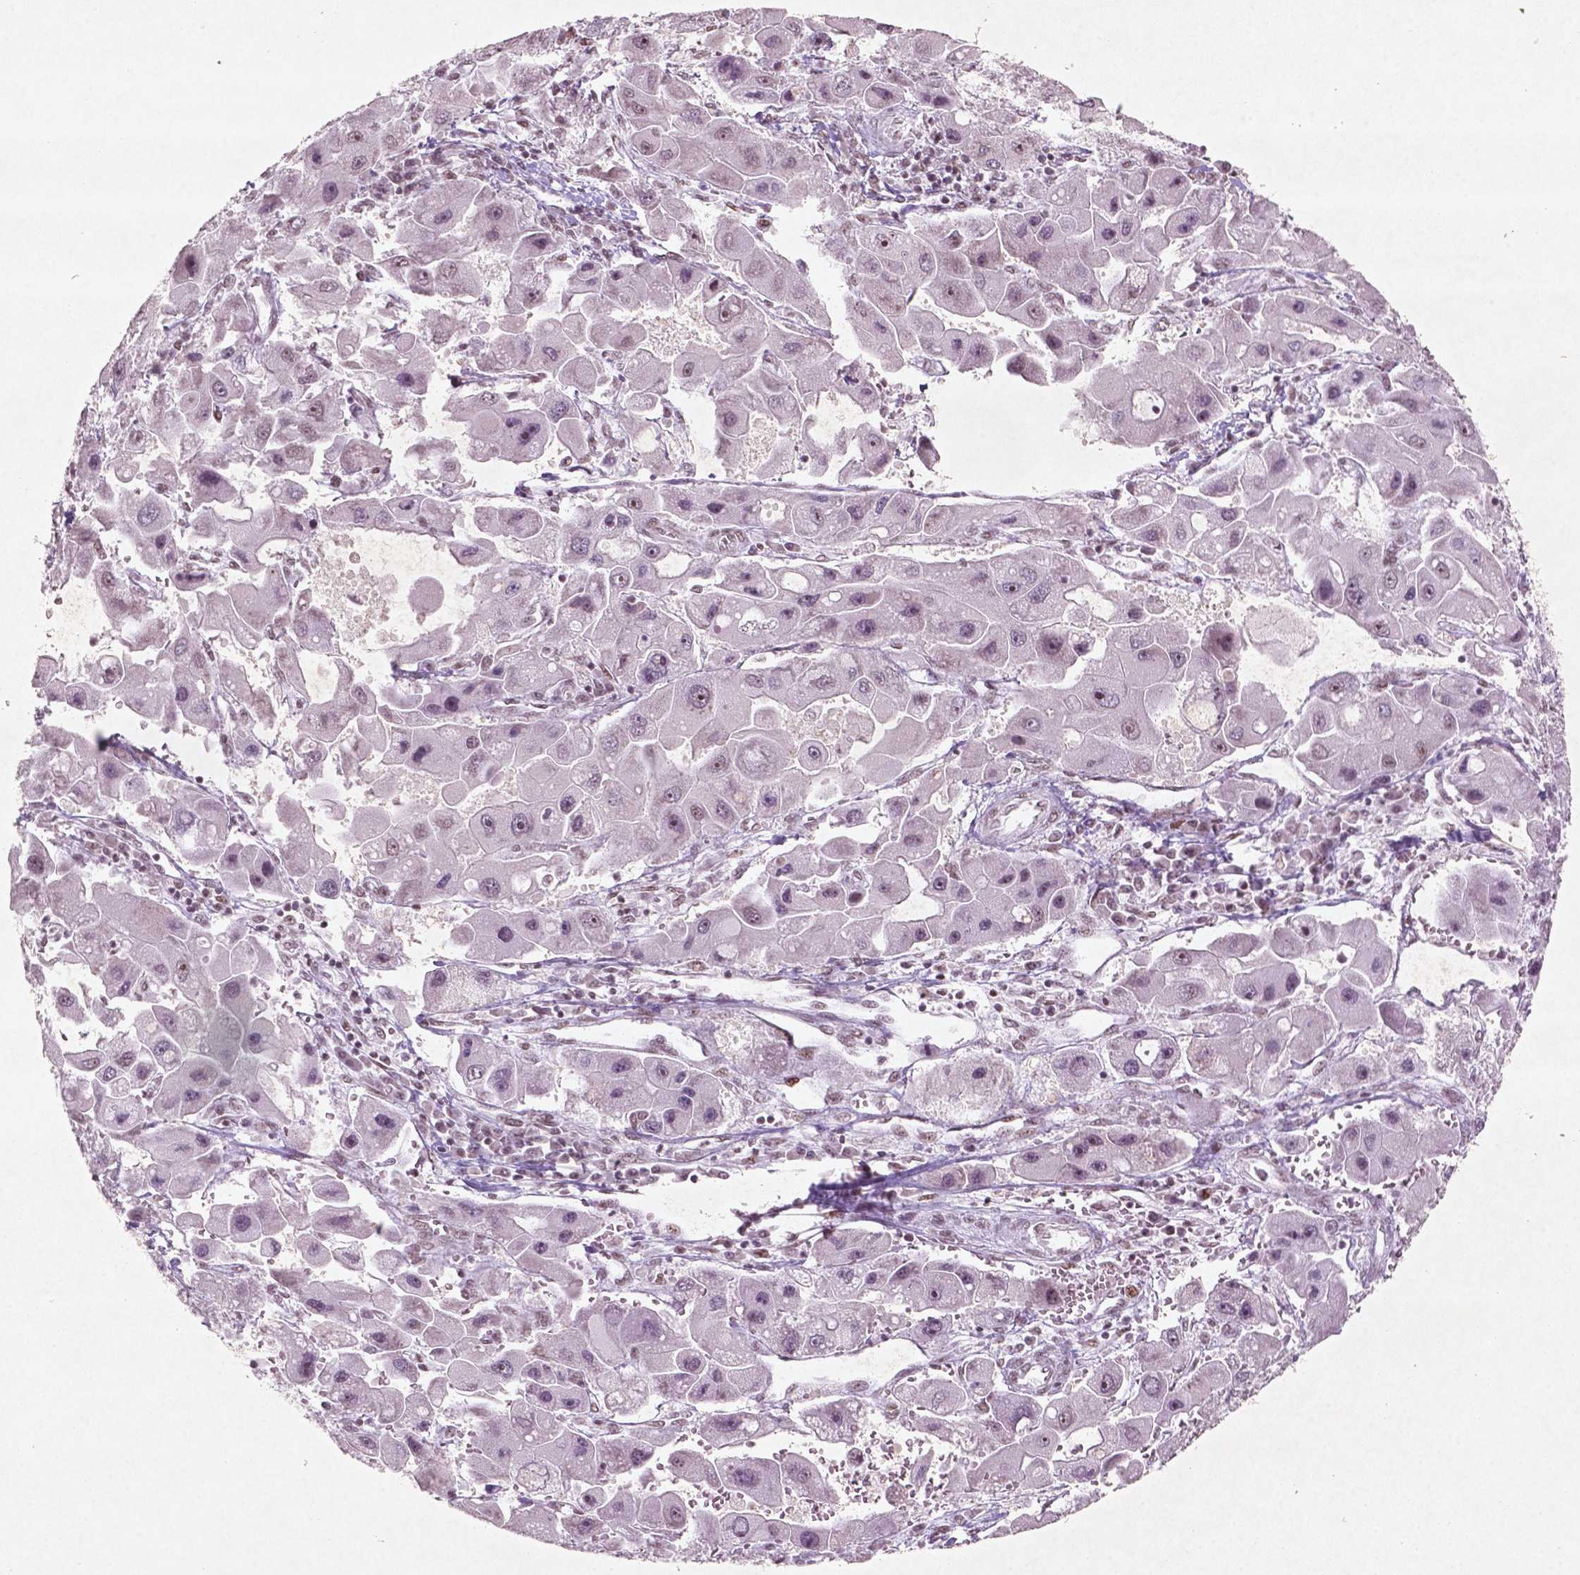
{"staining": {"intensity": "weak", "quantity": "25%-75%", "location": "nuclear"}, "tissue": "liver cancer", "cell_type": "Tumor cells", "image_type": "cancer", "snomed": [{"axis": "morphology", "description": "Carcinoma, Hepatocellular, NOS"}, {"axis": "topography", "description": "Liver"}], "caption": "Tumor cells display low levels of weak nuclear positivity in approximately 25%-75% of cells in liver cancer.", "gene": "HMG20B", "patient": {"sex": "male", "age": 24}}